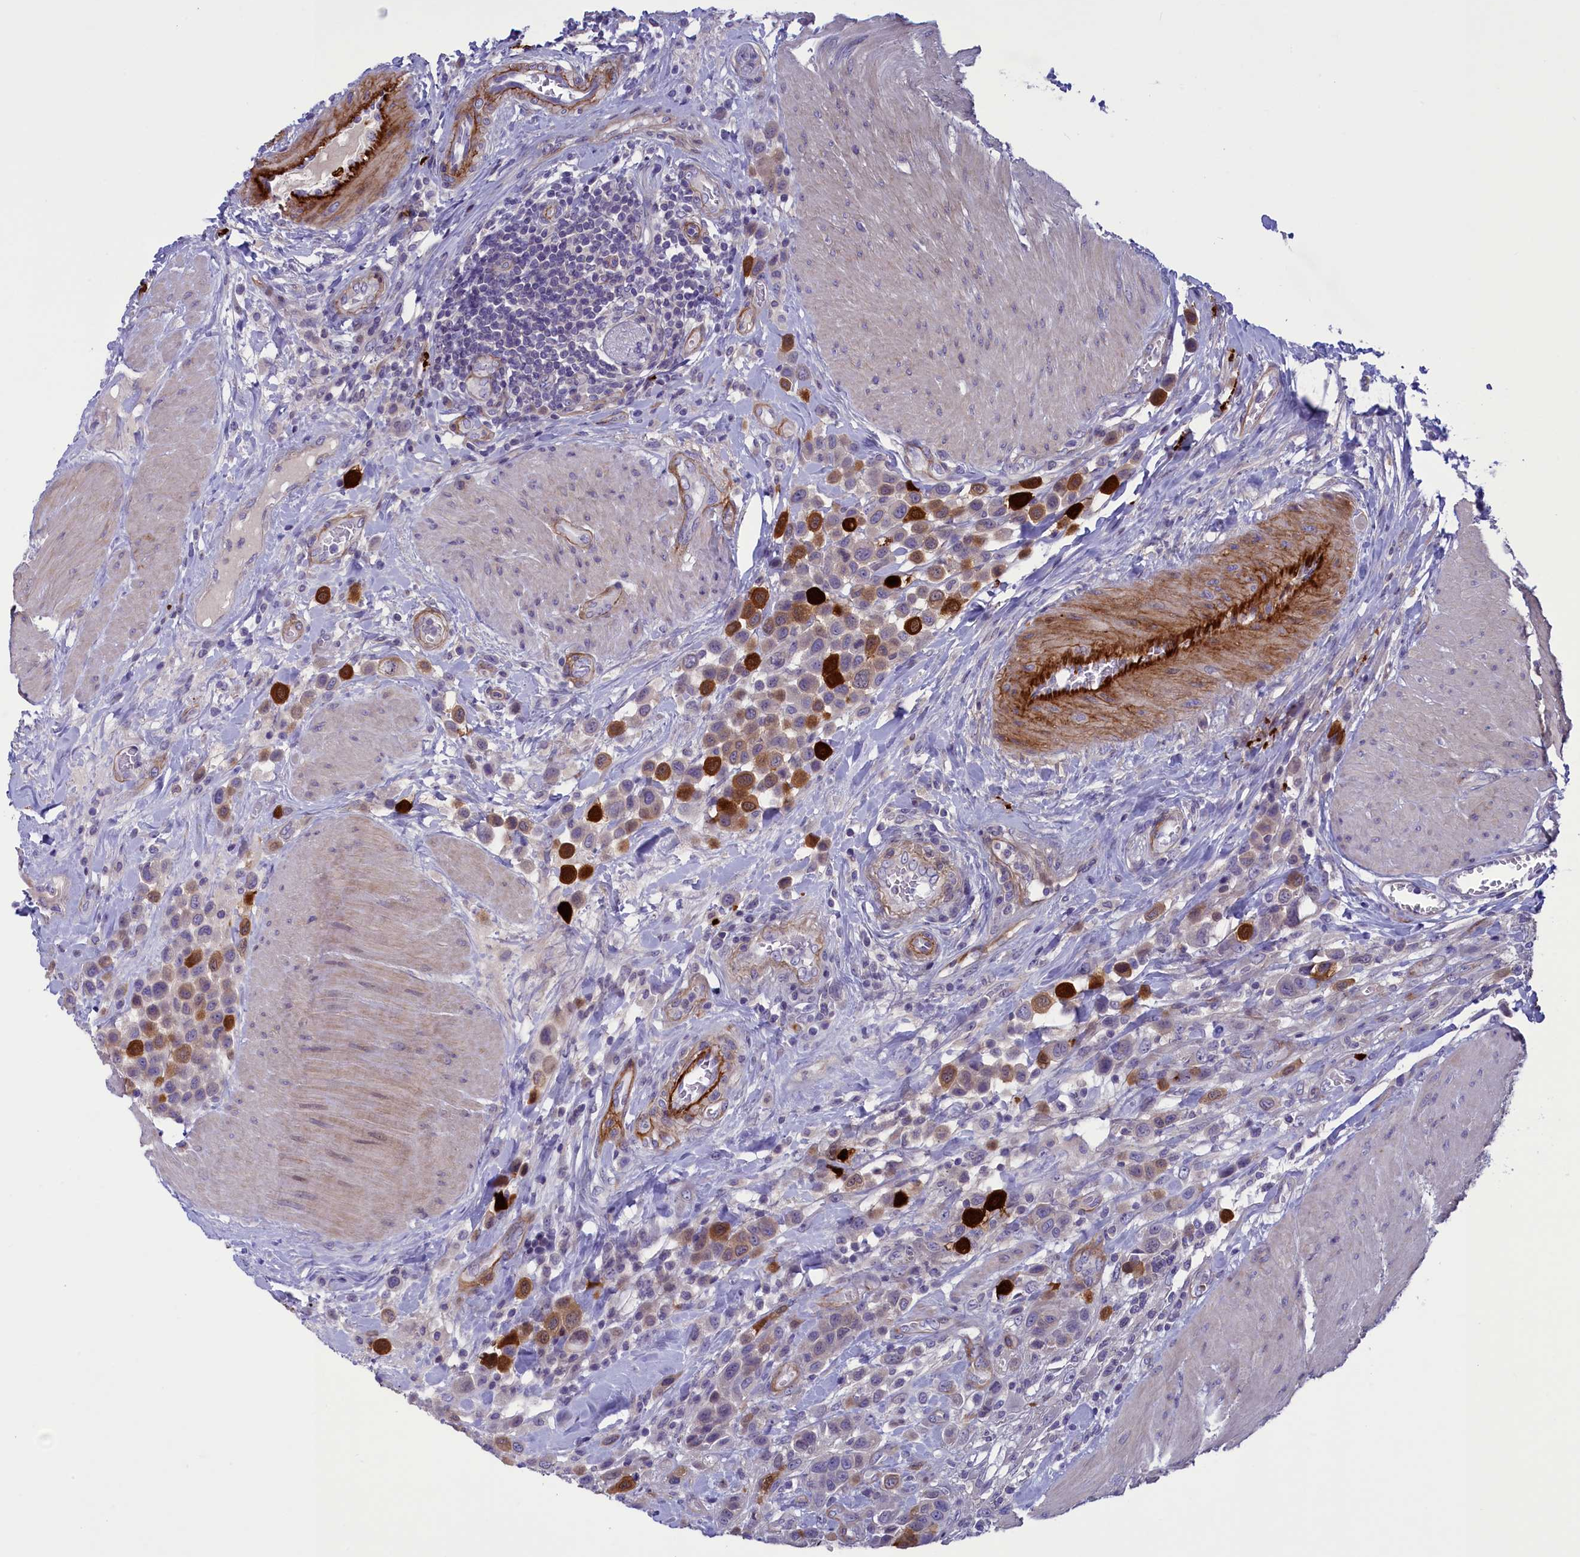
{"staining": {"intensity": "strong", "quantity": "<25%", "location": "cytoplasmic/membranous,nuclear"}, "tissue": "urothelial cancer", "cell_type": "Tumor cells", "image_type": "cancer", "snomed": [{"axis": "morphology", "description": "Urothelial carcinoma, High grade"}, {"axis": "topography", "description": "Urinary bladder"}], "caption": "Human urothelial cancer stained with a protein marker exhibits strong staining in tumor cells.", "gene": "LOXL1", "patient": {"sex": "male", "age": 50}}